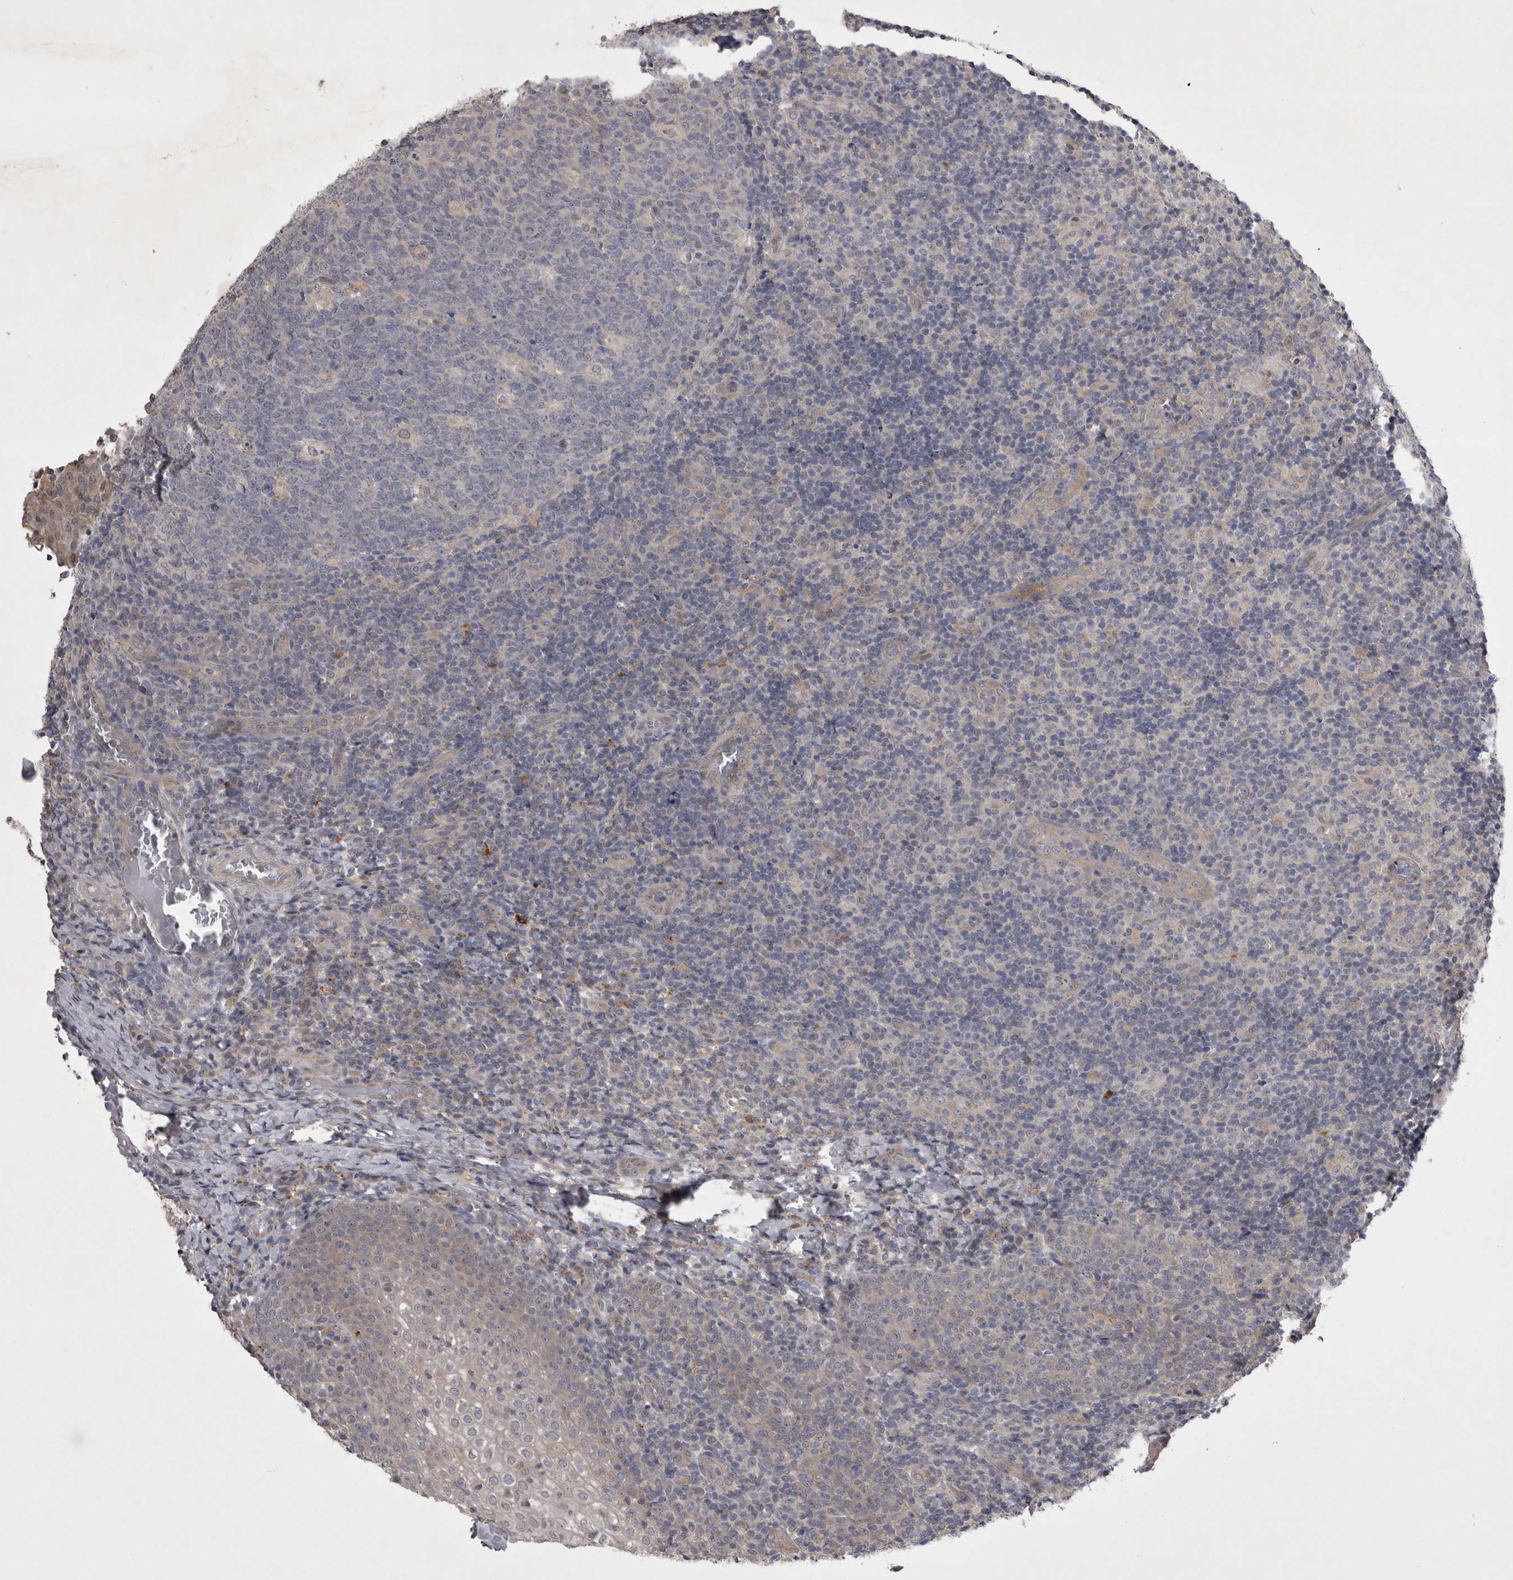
{"staining": {"intensity": "negative", "quantity": "none", "location": "none"}, "tissue": "tonsil", "cell_type": "Germinal center cells", "image_type": "normal", "snomed": [{"axis": "morphology", "description": "Normal tissue, NOS"}, {"axis": "topography", "description": "Tonsil"}], "caption": "Tonsil was stained to show a protein in brown. There is no significant expression in germinal center cells. The staining was performed using DAB (3,3'-diaminobenzidine) to visualize the protein expression in brown, while the nuclei were stained in blue with hematoxylin (Magnification: 20x).", "gene": "CTBS", "patient": {"sex": "female", "age": 19}}